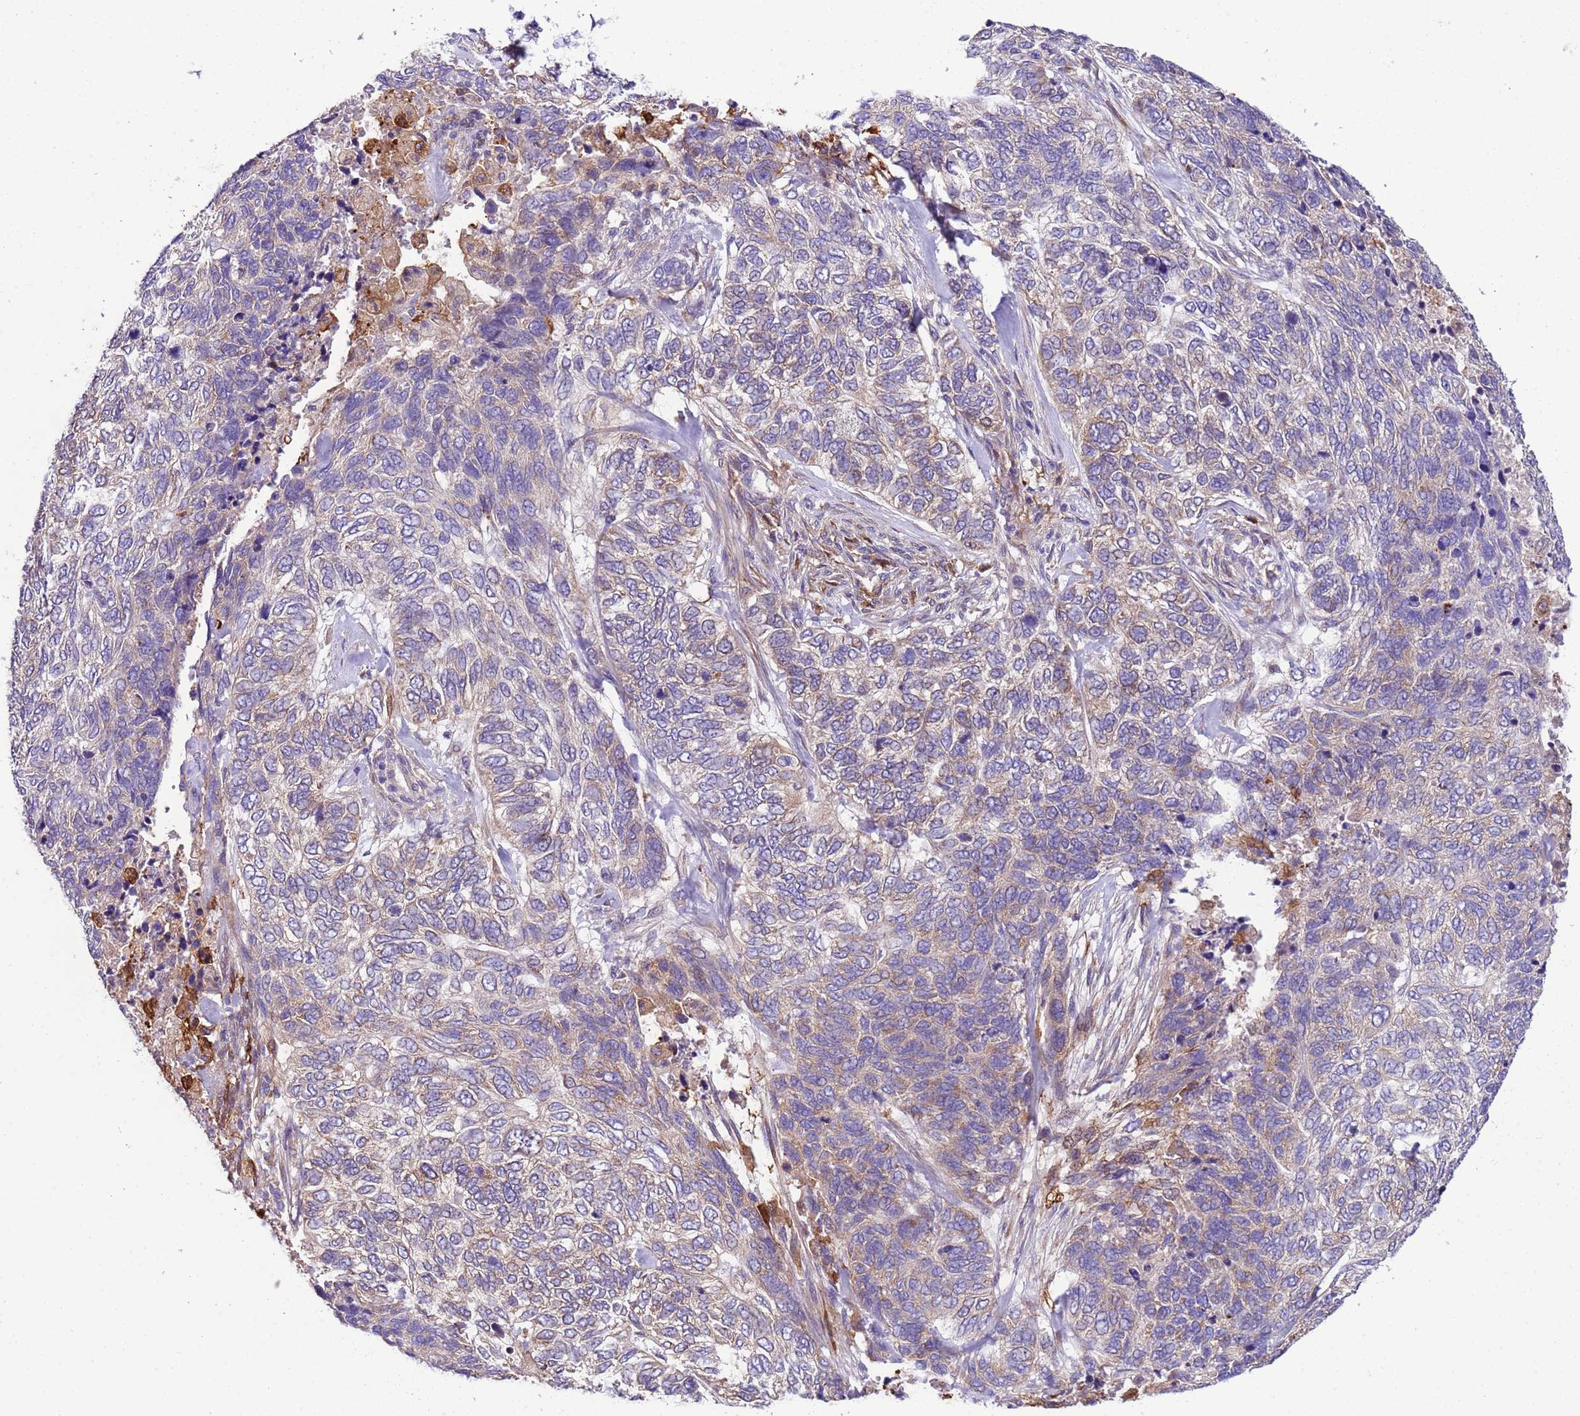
{"staining": {"intensity": "weak", "quantity": "<25%", "location": "cytoplasmic/membranous"}, "tissue": "skin cancer", "cell_type": "Tumor cells", "image_type": "cancer", "snomed": [{"axis": "morphology", "description": "Basal cell carcinoma"}, {"axis": "topography", "description": "Skin"}], "caption": "The immunohistochemistry micrograph has no significant expression in tumor cells of skin basal cell carcinoma tissue.", "gene": "PAQR7", "patient": {"sex": "female", "age": 65}}